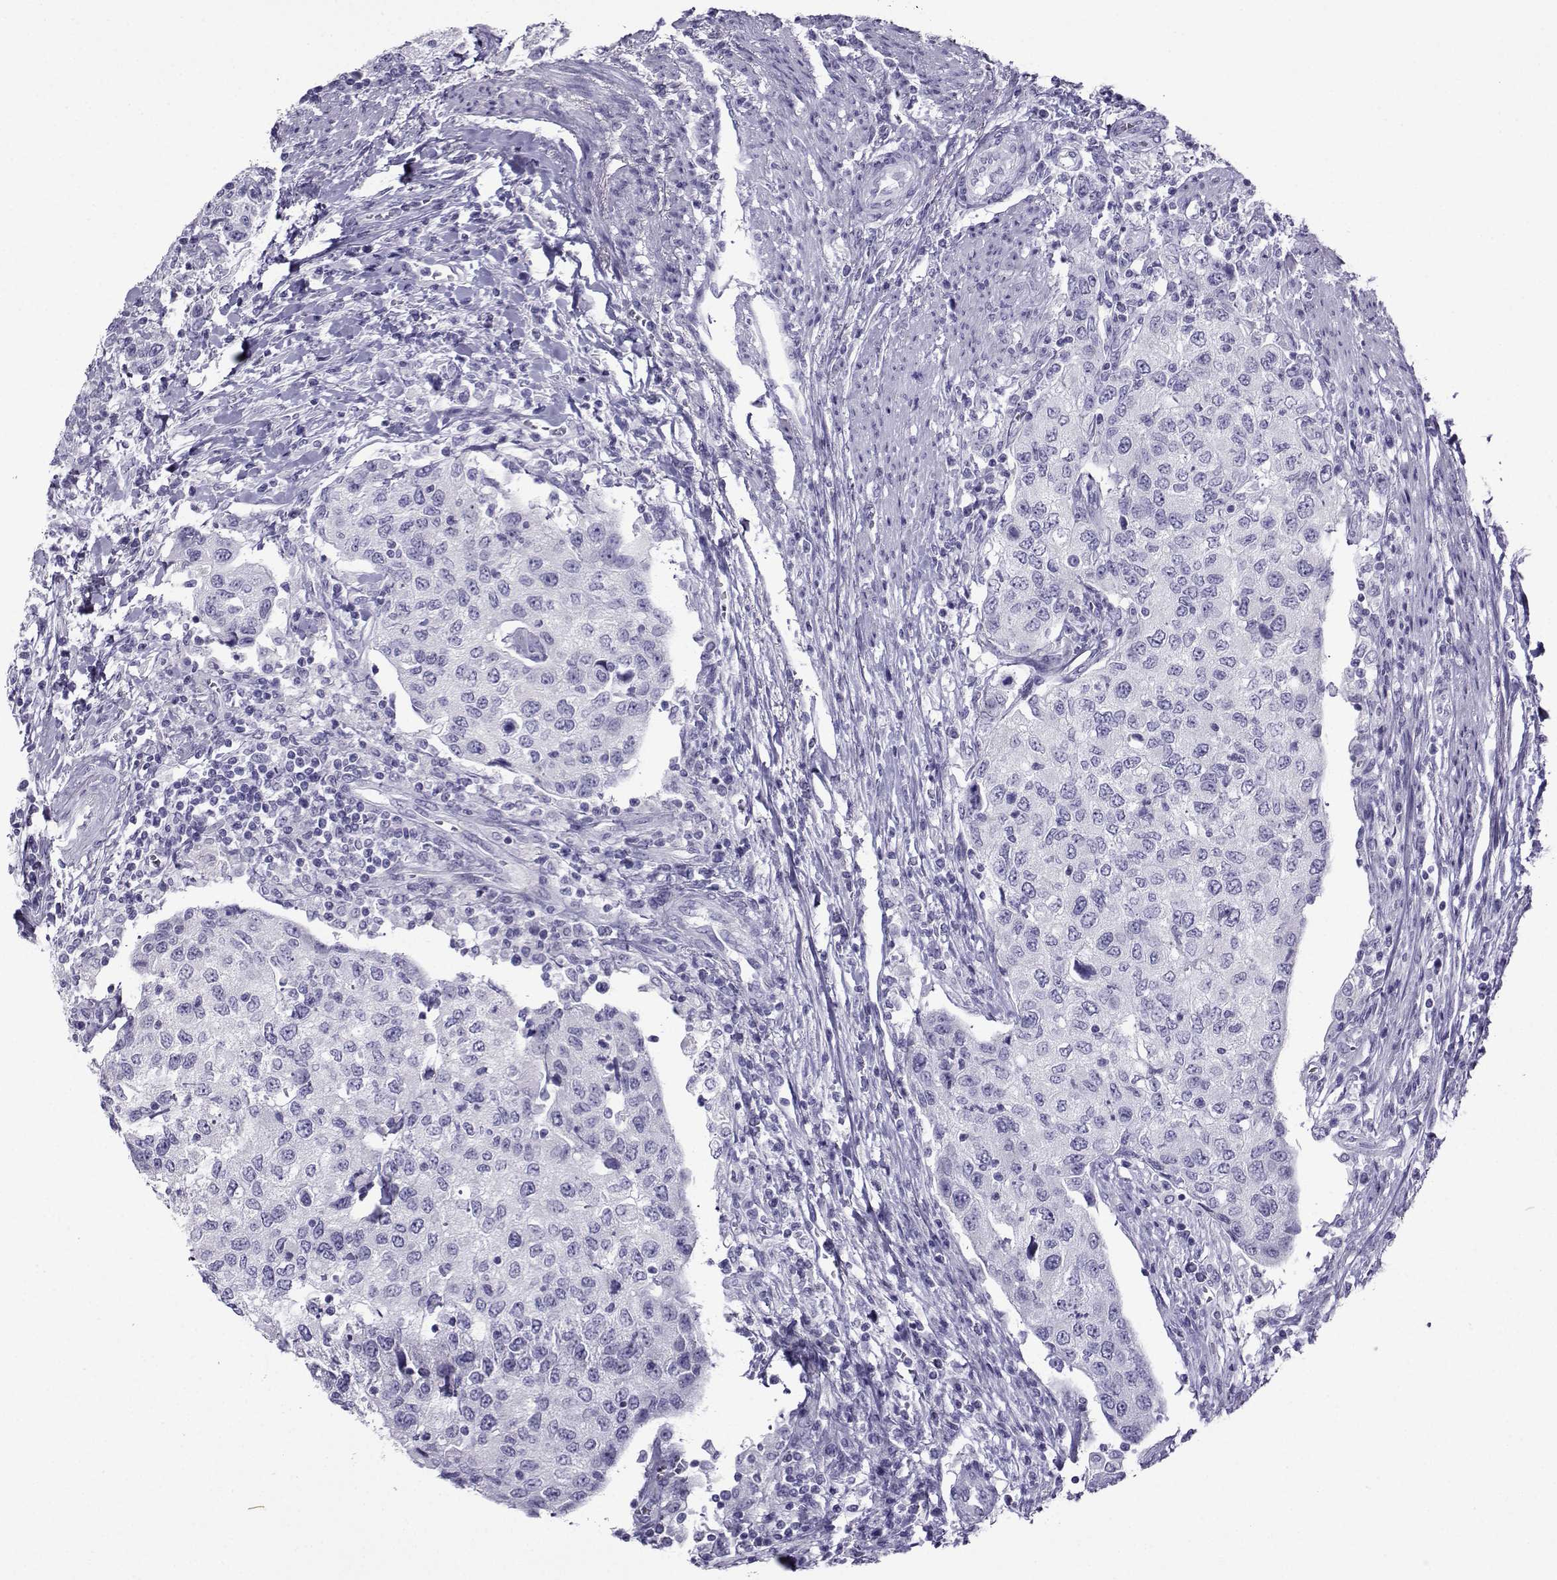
{"staining": {"intensity": "negative", "quantity": "none", "location": "none"}, "tissue": "urothelial cancer", "cell_type": "Tumor cells", "image_type": "cancer", "snomed": [{"axis": "morphology", "description": "Urothelial carcinoma, High grade"}, {"axis": "topography", "description": "Urinary bladder"}], "caption": "Tumor cells are negative for brown protein staining in urothelial cancer.", "gene": "CRYBB1", "patient": {"sex": "female", "age": 78}}